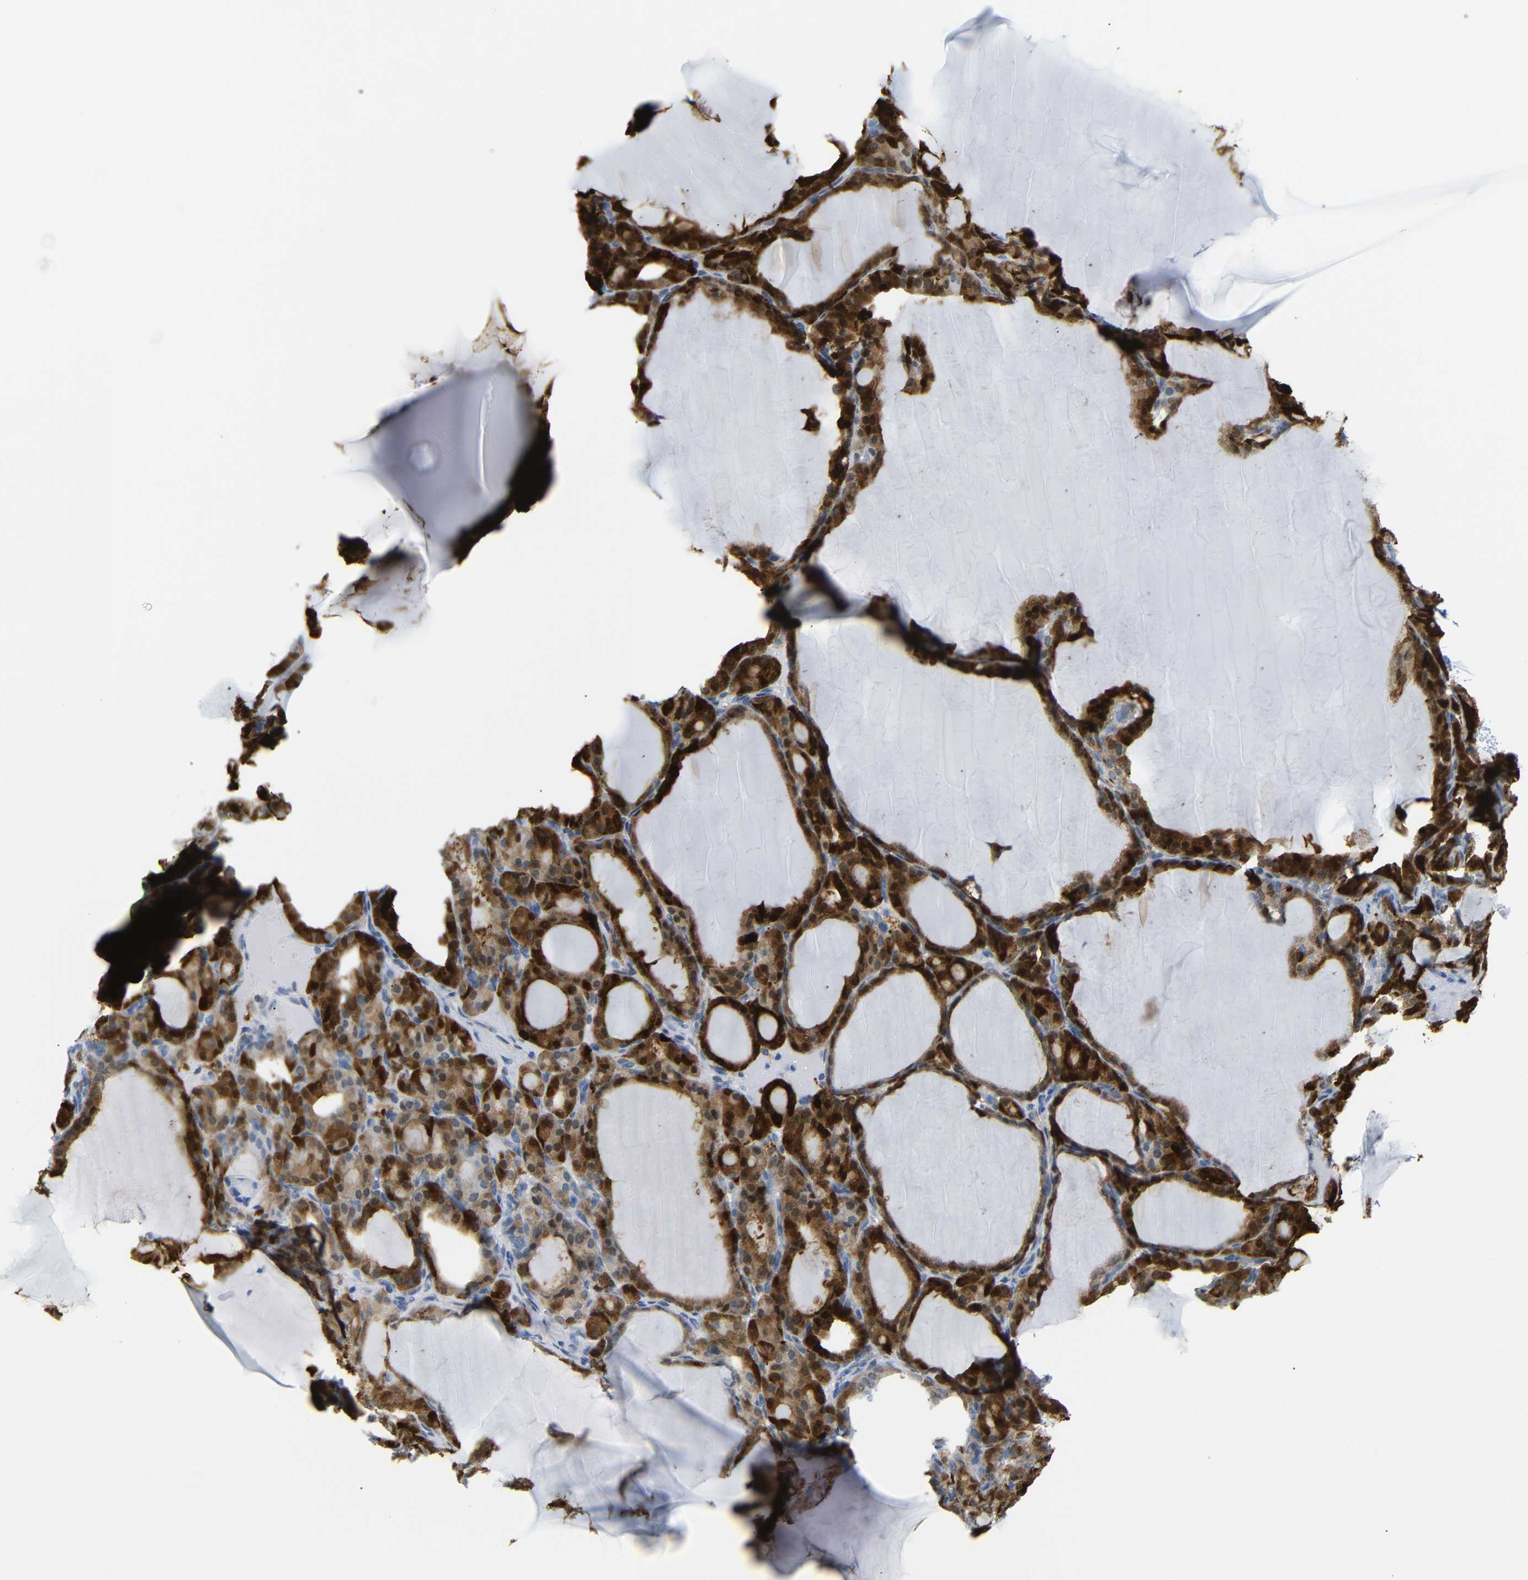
{"staining": {"intensity": "strong", "quantity": ">75%", "location": "cytoplasmic/membranous,nuclear"}, "tissue": "thyroid gland", "cell_type": "Glandular cells", "image_type": "normal", "snomed": [{"axis": "morphology", "description": "Normal tissue, NOS"}, {"axis": "topography", "description": "Thyroid gland"}], "caption": "Benign thyroid gland was stained to show a protein in brown. There is high levels of strong cytoplasmic/membranous,nuclear expression in about >75% of glandular cells. The protein of interest is shown in brown color, while the nuclei are stained blue.", "gene": "MT1A", "patient": {"sex": "female", "age": 28}}